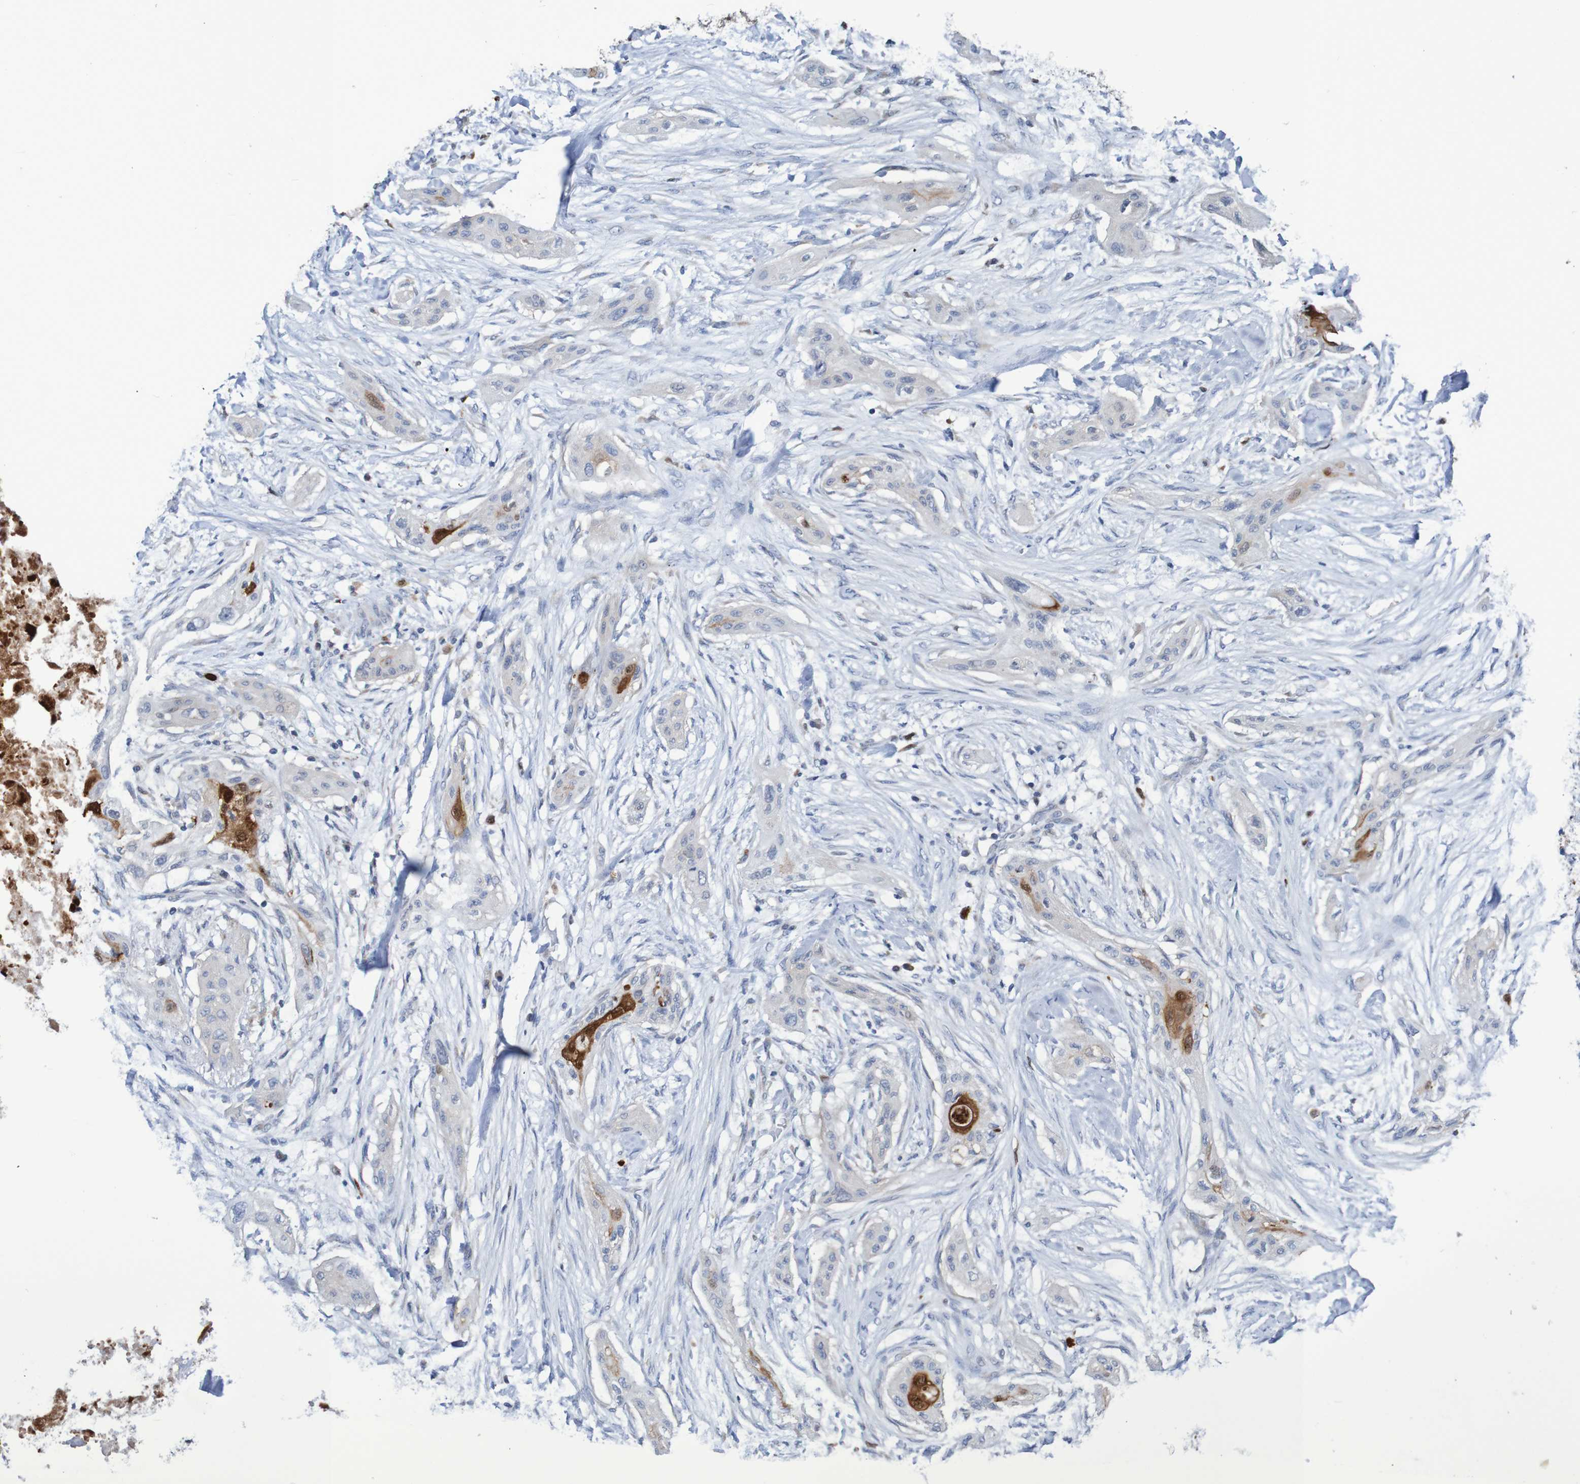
{"staining": {"intensity": "strong", "quantity": "<25%", "location": "cytoplasmic/membranous,nuclear"}, "tissue": "lung cancer", "cell_type": "Tumor cells", "image_type": "cancer", "snomed": [{"axis": "morphology", "description": "Squamous cell carcinoma, NOS"}, {"axis": "topography", "description": "Lung"}], "caption": "This photomicrograph reveals immunohistochemistry staining of lung squamous cell carcinoma, with medium strong cytoplasmic/membranous and nuclear positivity in about <25% of tumor cells.", "gene": "PARP4", "patient": {"sex": "female", "age": 47}}